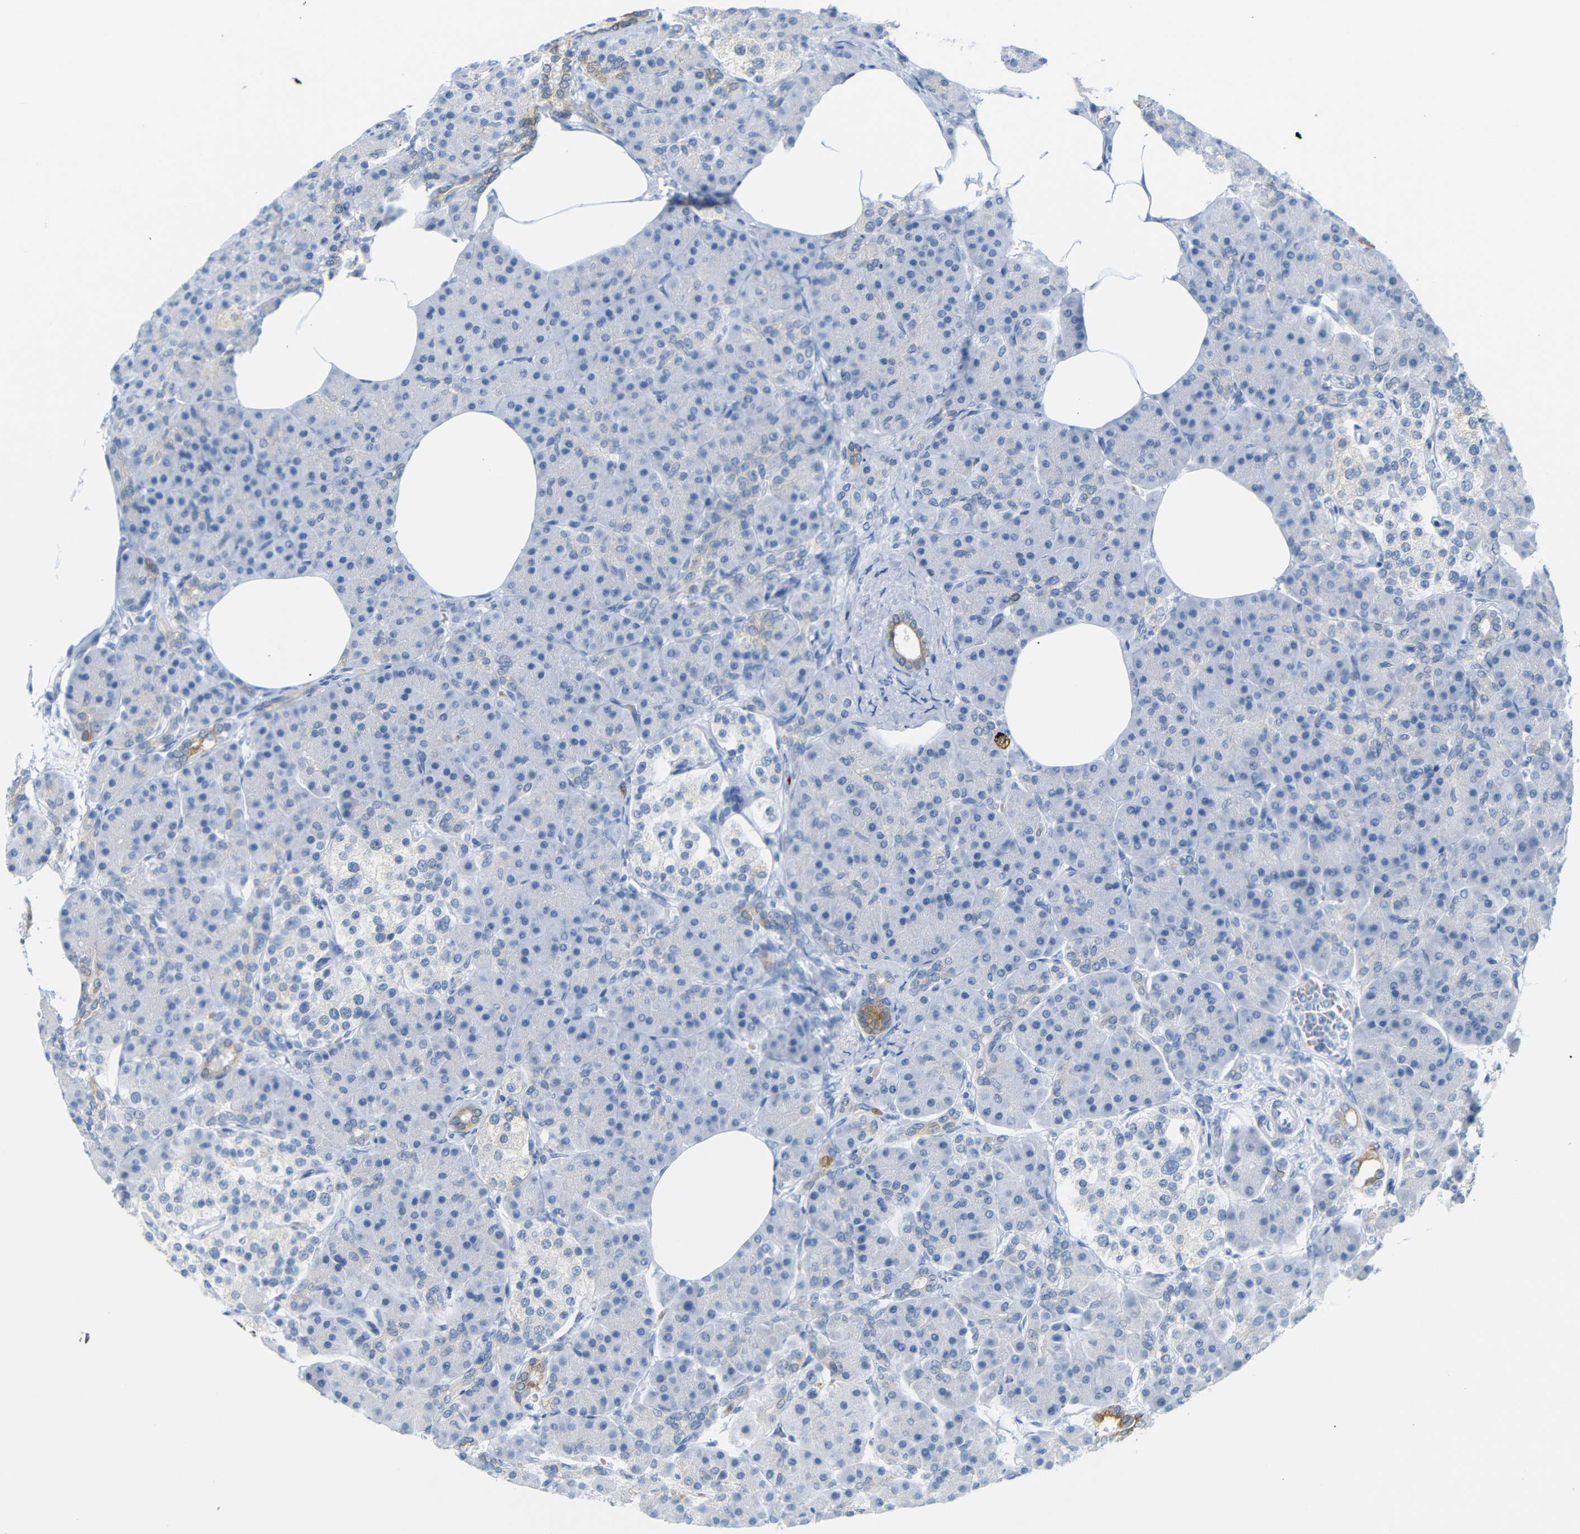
{"staining": {"intensity": "moderate", "quantity": "<25%", "location": "cytoplasmic/membranous"}, "tissue": "pancreas", "cell_type": "Exocrine glandular cells", "image_type": "normal", "snomed": [{"axis": "morphology", "description": "Normal tissue, NOS"}, {"axis": "topography", "description": "Pancreas"}], "caption": "Immunohistochemistry (IHC) (DAB) staining of normal pancreas shows moderate cytoplasmic/membranous protein positivity in approximately <25% of exocrine glandular cells.", "gene": "DYNAP", "patient": {"sex": "female", "age": 70}}